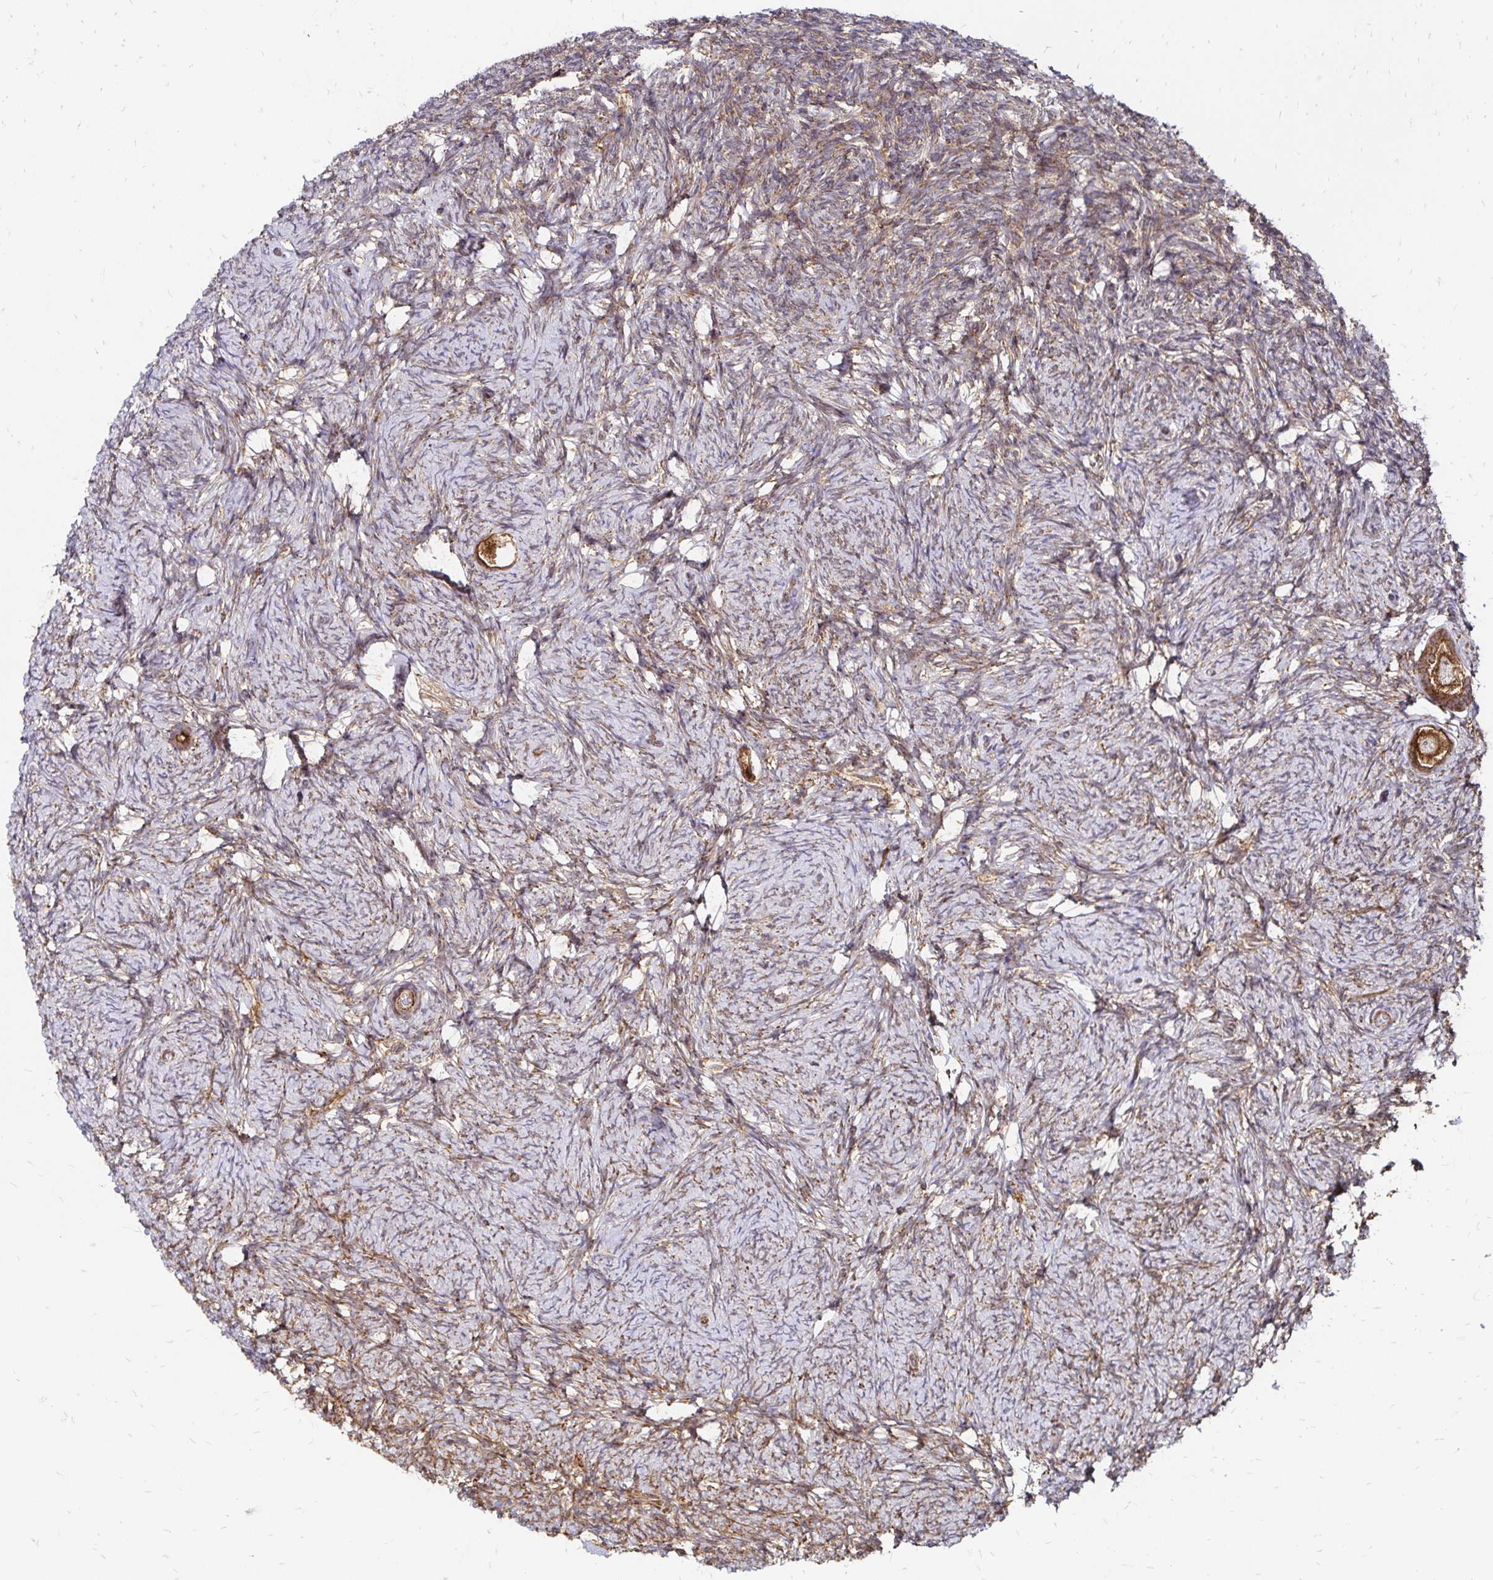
{"staining": {"intensity": "strong", "quantity": ">75%", "location": "cytoplasmic/membranous"}, "tissue": "ovary", "cell_type": "Follicle cells", "image_type": "normal", "snomed": [{"axis": "morphology", "description": "Normal tissue, NOS"}, {"axis": "topography", "description": "Ovary"}], "caption": "Brown immunohistochemical staining in unremarkable ovary displays strong cytoplasmic/membranous staining in about >75% of follicle cells.", "gene": "ZW10", "patient": {"sex": "female", "age": 34}}